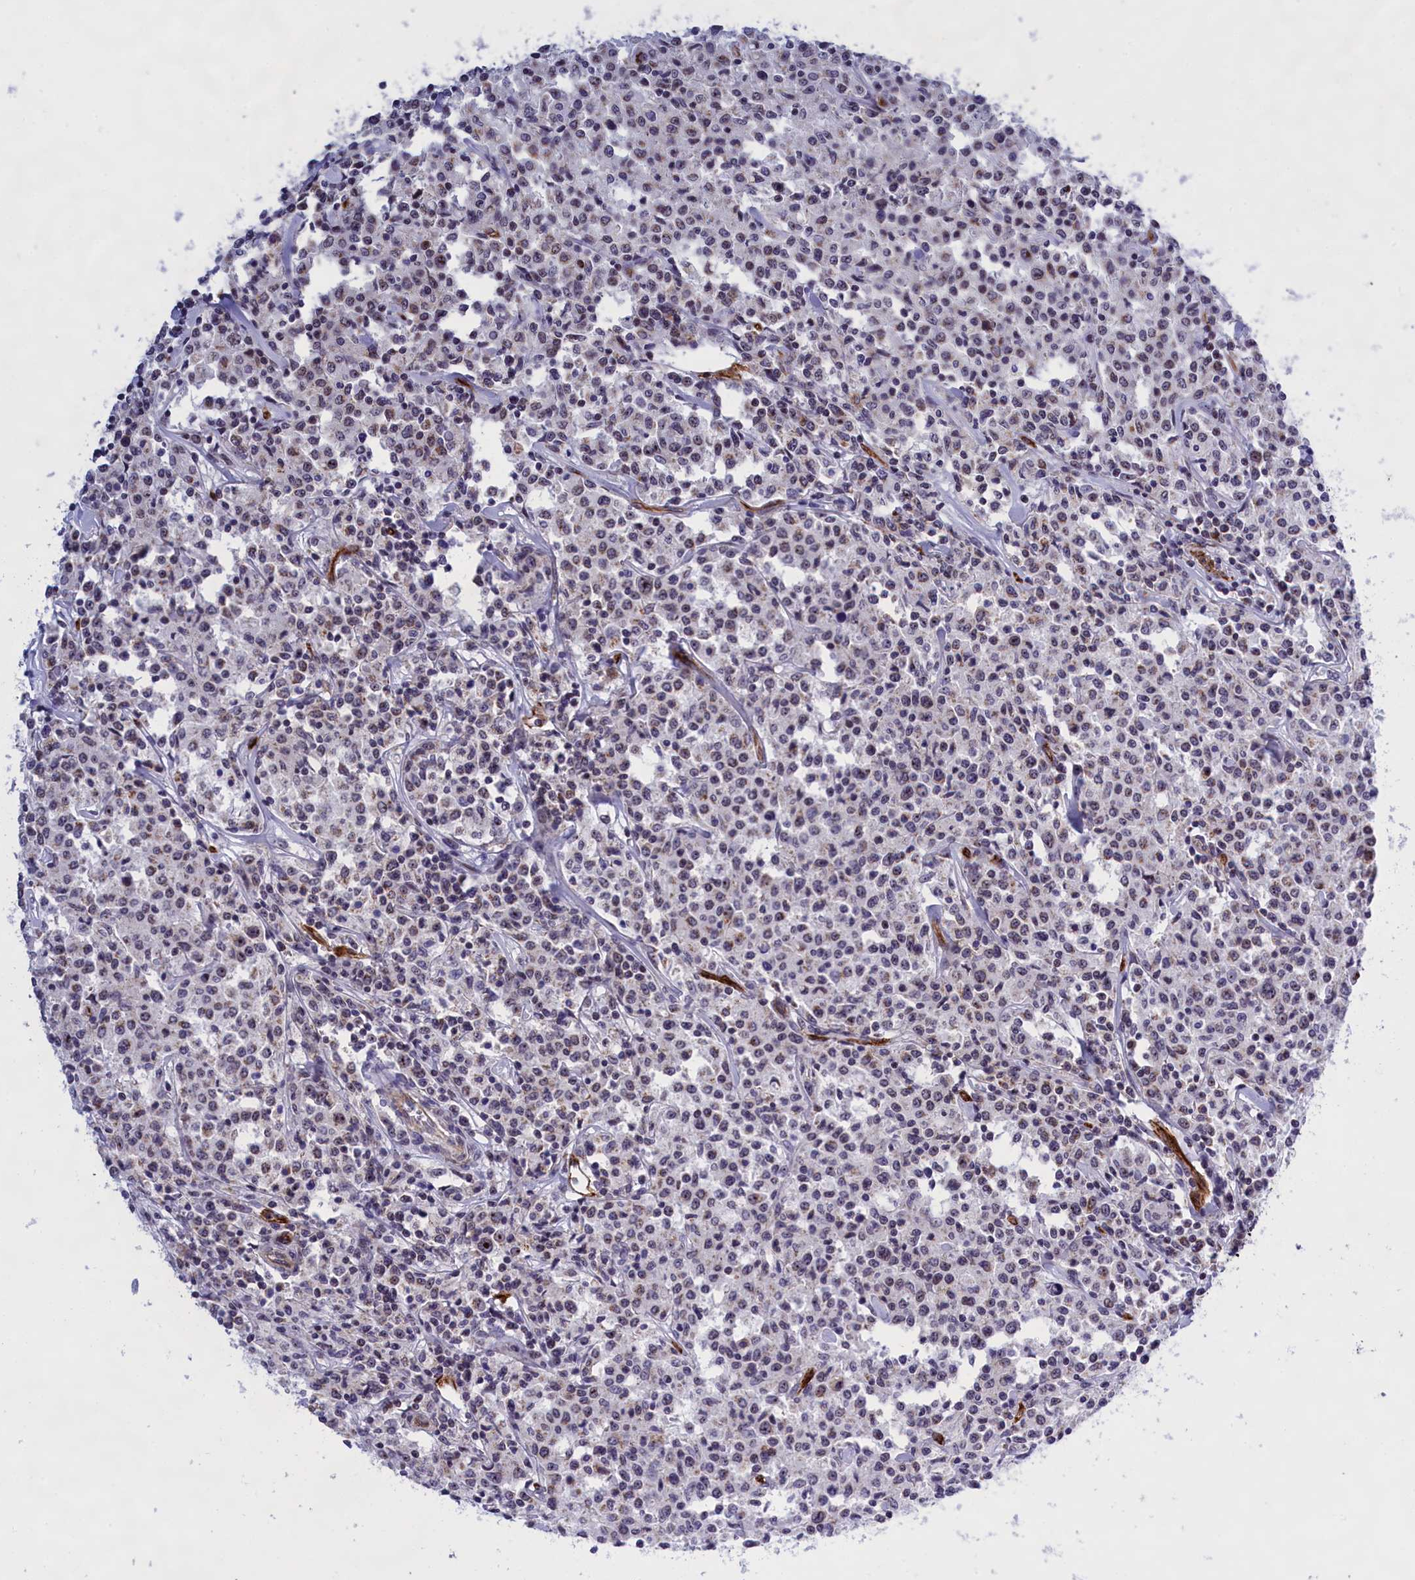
{"staining": {"intensity": "weak", "quantity": "<25%", "location": "cytoplasmic/membranous,nuclear"}, "tissue": "lymphoma", "cell_type": "Tumor cells", "image_type": "cancer", "snomed": [{"axis": "morphology", "description": "Malignant lymphoma, non-Hodgkin's type, Low grade"}, {"axis": "topography", "description": "Small intestine"}], "caption": "IHC of malignant lymphoma, non-Hodgkin's type (low-grade) shows no staining in tumor cells. The staining is performed using DAB (3,3'-diaminobenzidine) brown chromogen with nuclei counter-stained in using hematoxylin.", "gene": "MPND", "patient": {"sex": "female", "age": 59}}